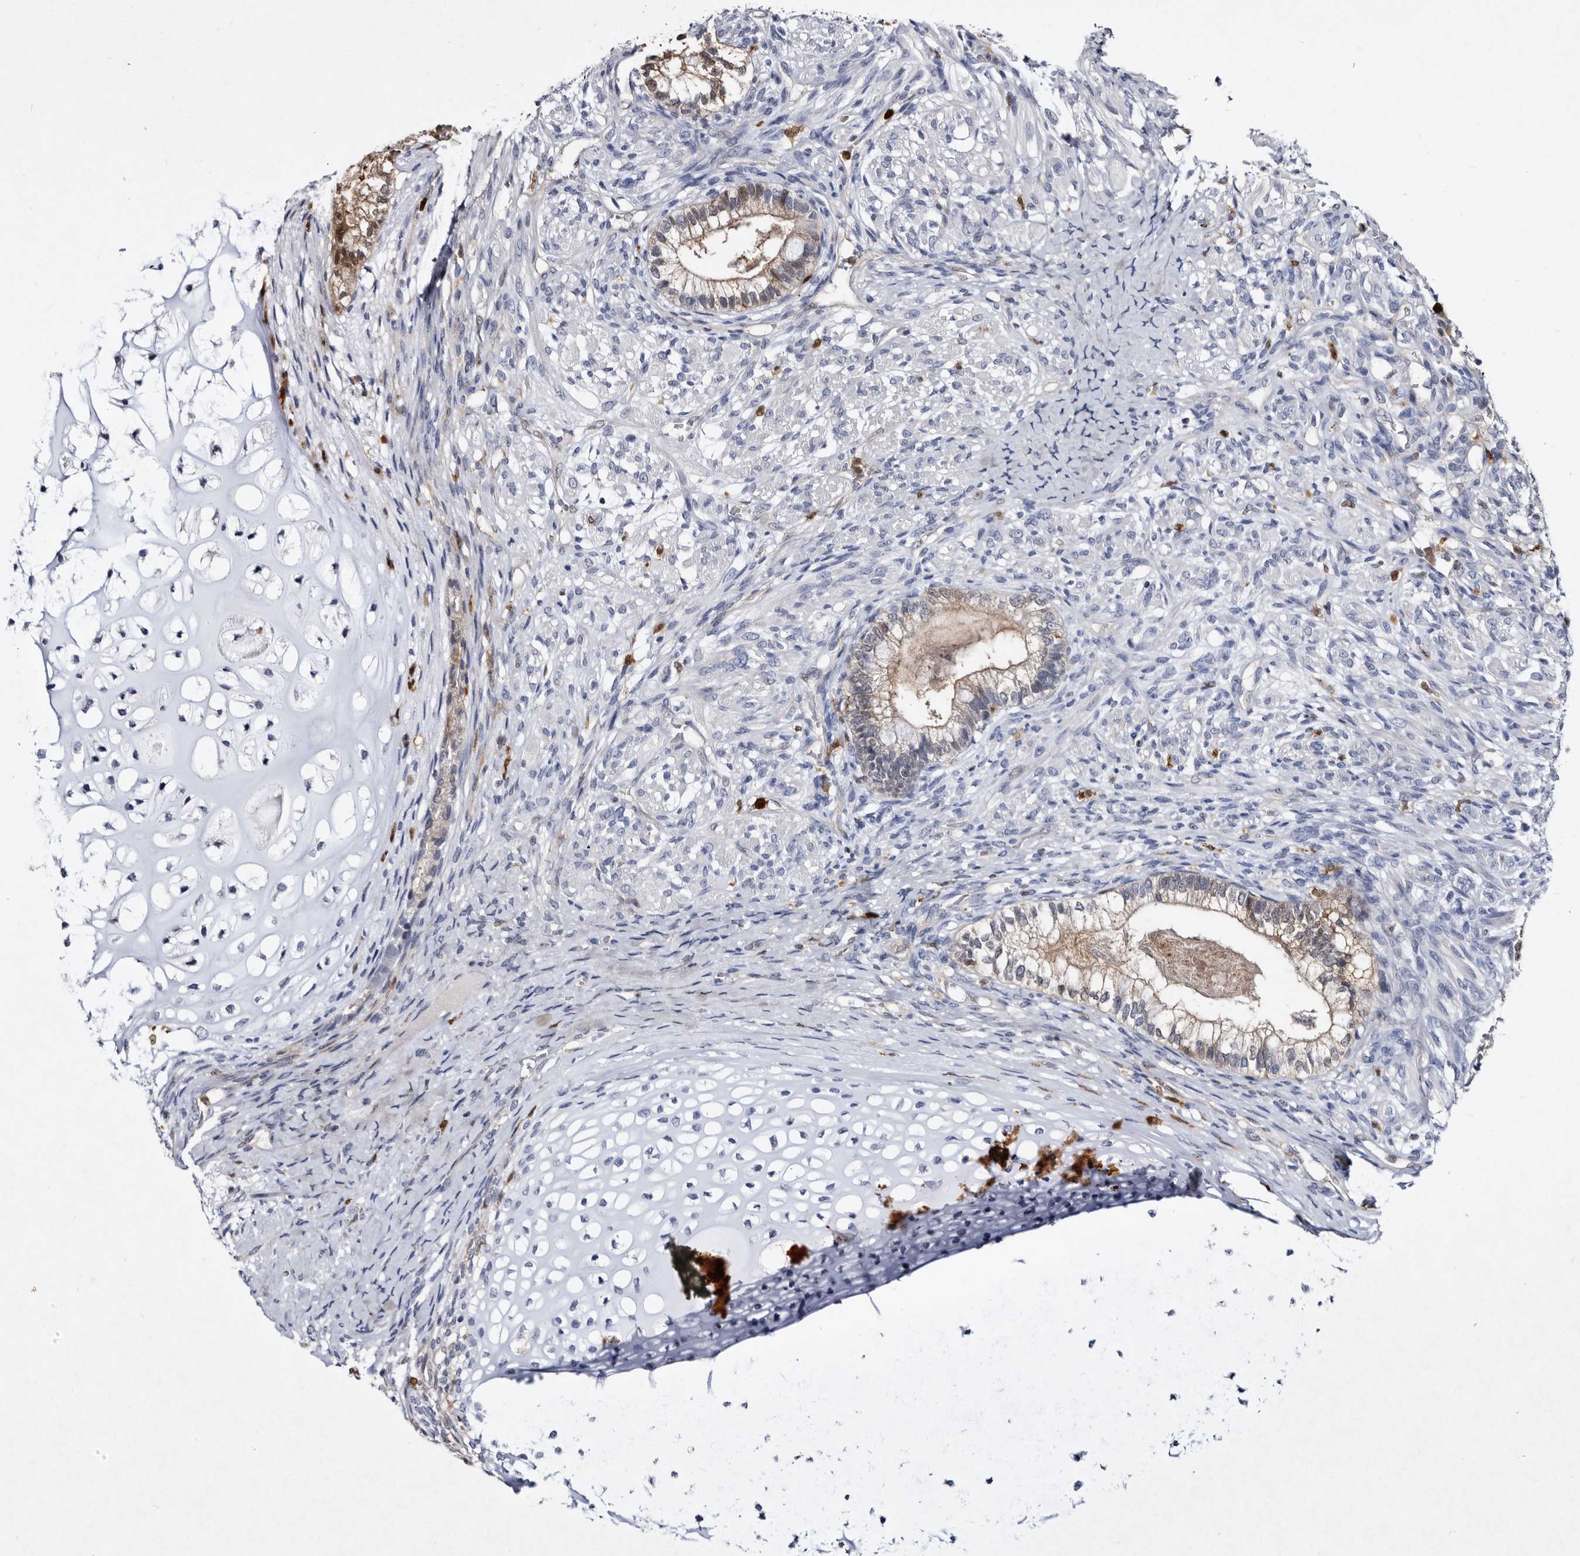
{"staining": {"intensity": "moderate", "quantity": "25%-75%", "location": "cytoplasmic/membranous,nuclear"}, "tissue": "testis cancer", "cell_type": "Tumor cells", "image_type": "cancer", "snomed": [{"axis": "morphology", "description": "Seminoma, NOS"}, {"axis": "morphology", "description": "Carcinoma, Embryonal, NOS"}, {"axis": "topography", "description": "Testis"}], "caption": "Immunohistochemistry (IHC) of testis cancer exhibits medium levels of moderate cytoplasmic/membranous and nuclear expression in about 25%-75% of tumor cells.", "gene": "SERPINB8", "patient": {"sex": "male", "age": 28}}